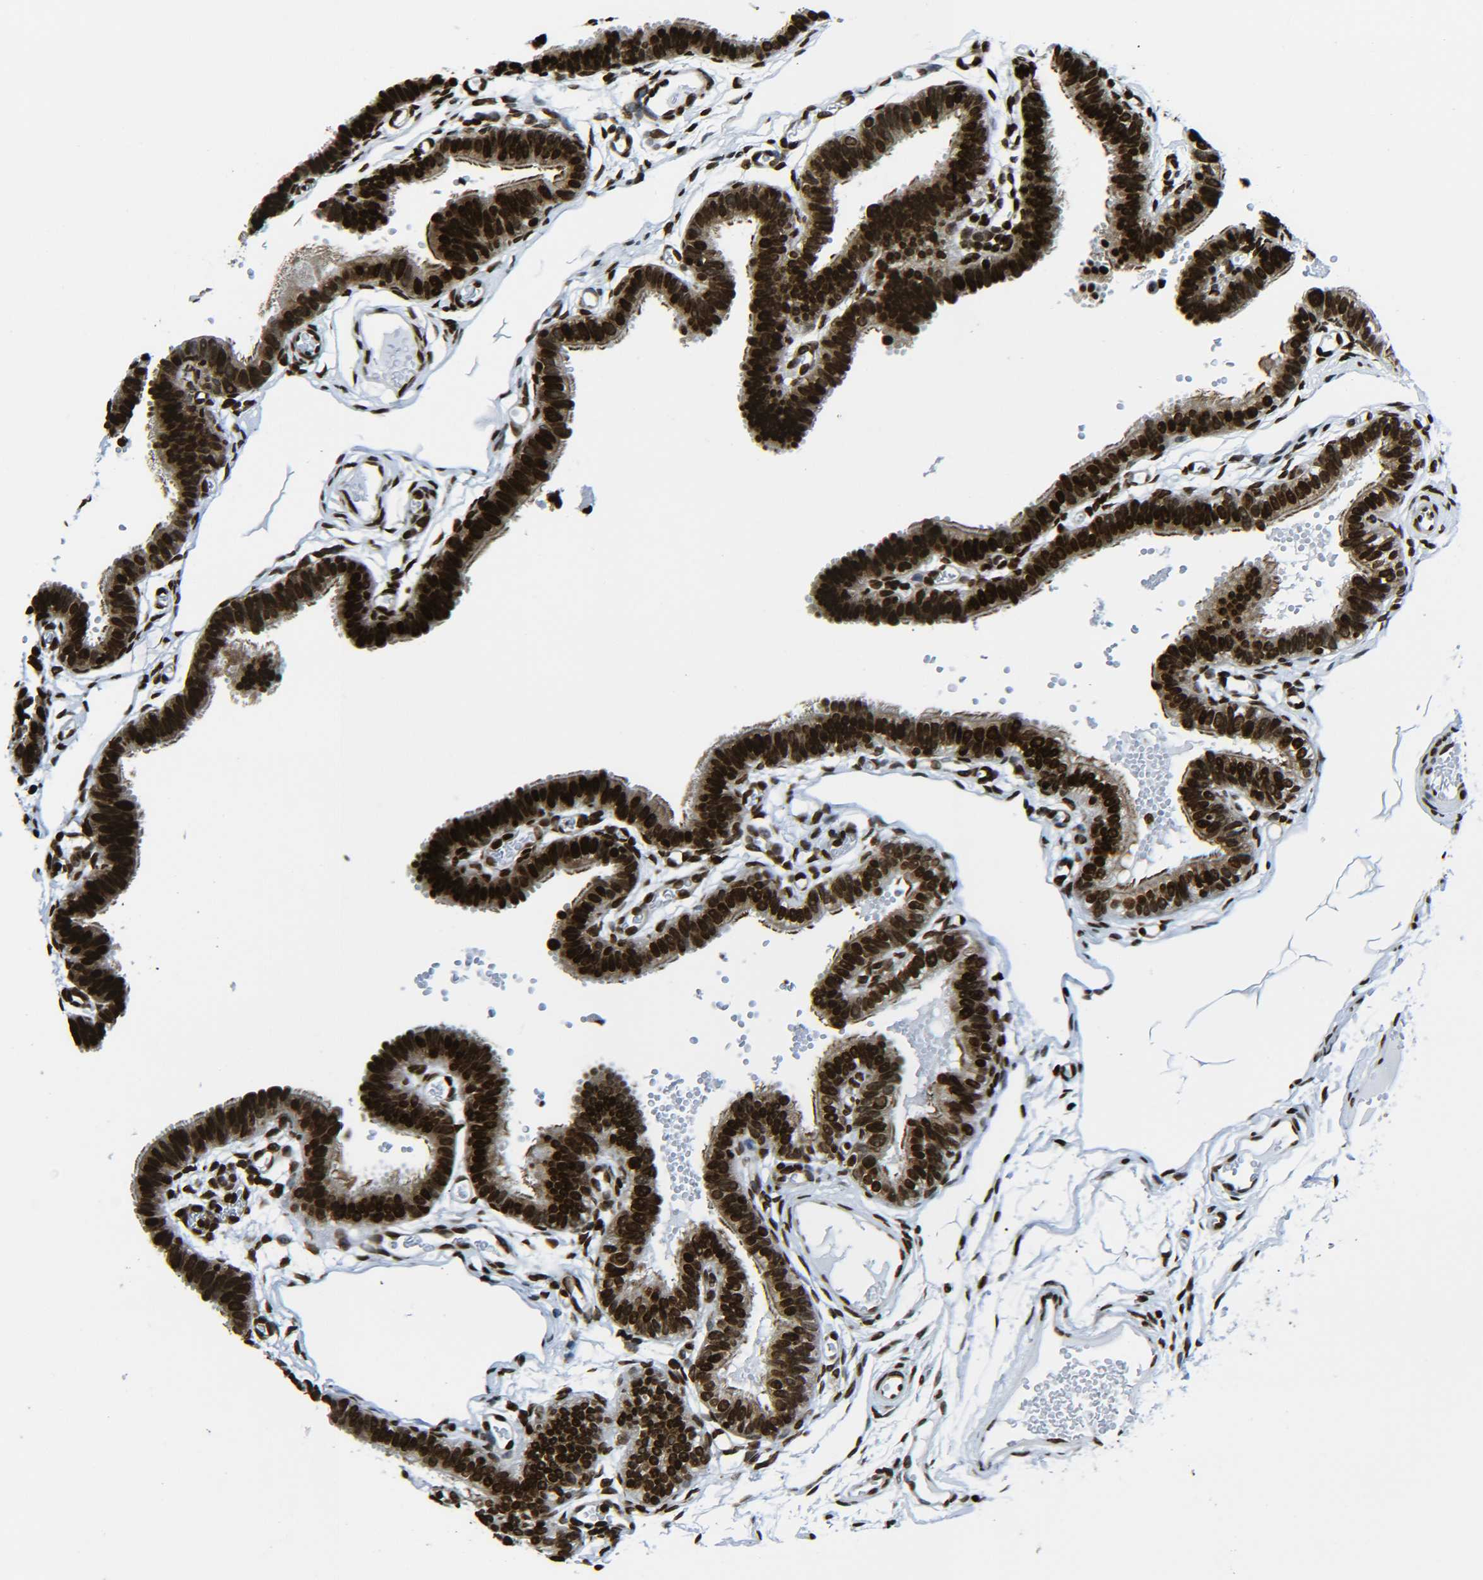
{"staining": {"intensity": "strong", "quantity": ">75%", "location": "nuclear"}, "tissue": "fallopian tube", "cell_type": "Glandular cells", "image_type": "normal", "snomed": [{"axis": "morphology", "description": "Normal tissue, NOS"}, {"axis": "topography", "description": "Fallopian tube"}, {"axis": "topography", "description": "Placenta"}], "caption": "Approximately >75% of glandular cells in normal fallopian tube display strong nuclear protein staining as visualized by brown immunohistochemical staining.", "gene": "H2AX", "patient": {"sex": "female", "age": 34}}